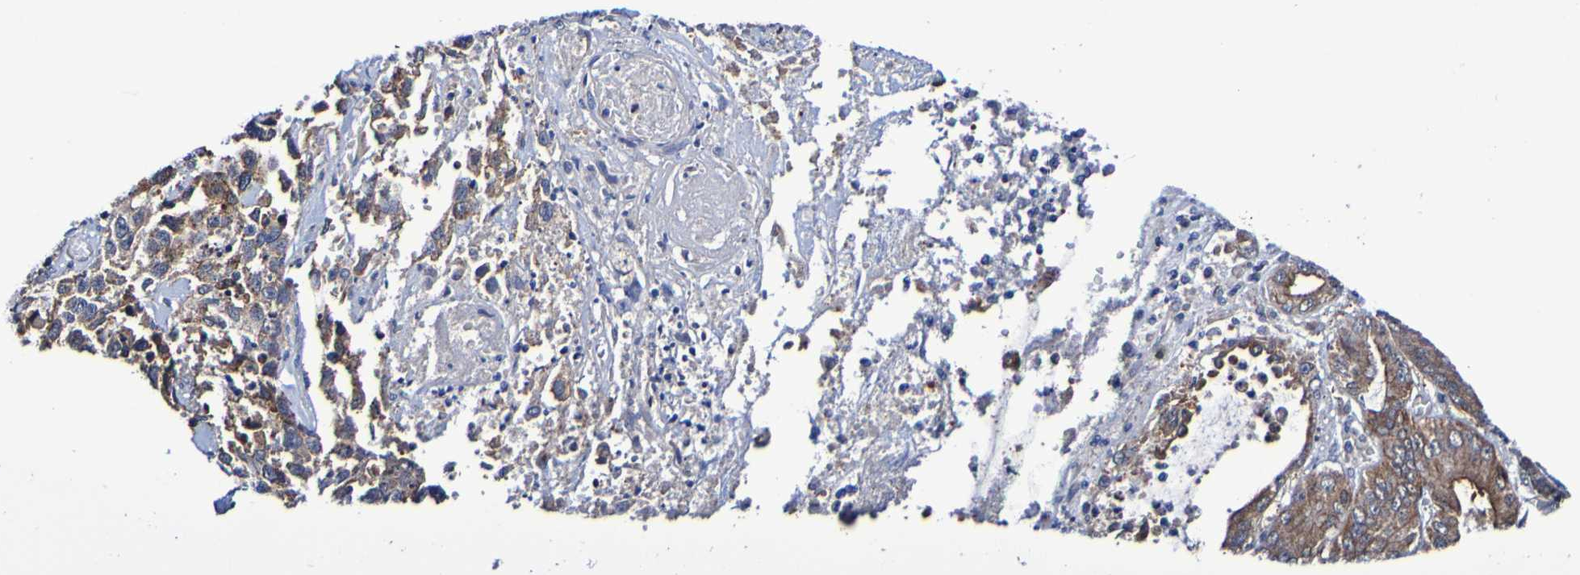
{"staining": {"intensity": "weak", "quantity": ">75%", "location": "cytoplasmic/membranous"}, "tissue": "stomach cancer", "cell_type": "Tumor cells", "image_type": "cancer", "snomed": [{"axis": "morphology", "description": "Normal tissue, NOS"}, {"axis": "morphology", "description": "Adenocarcinoma, NOS"}, {"axis": "topography", "description": "Stomach"}], "caption": "There is low levels of weak cytoplasmic/membranous positivity in tumor cells of adenocarcinoma (stomach), as demonstrated by immunohistochemical staining (brown color).", "gene": "GJB1", "patient": {"sex": "male", "age": 48}}